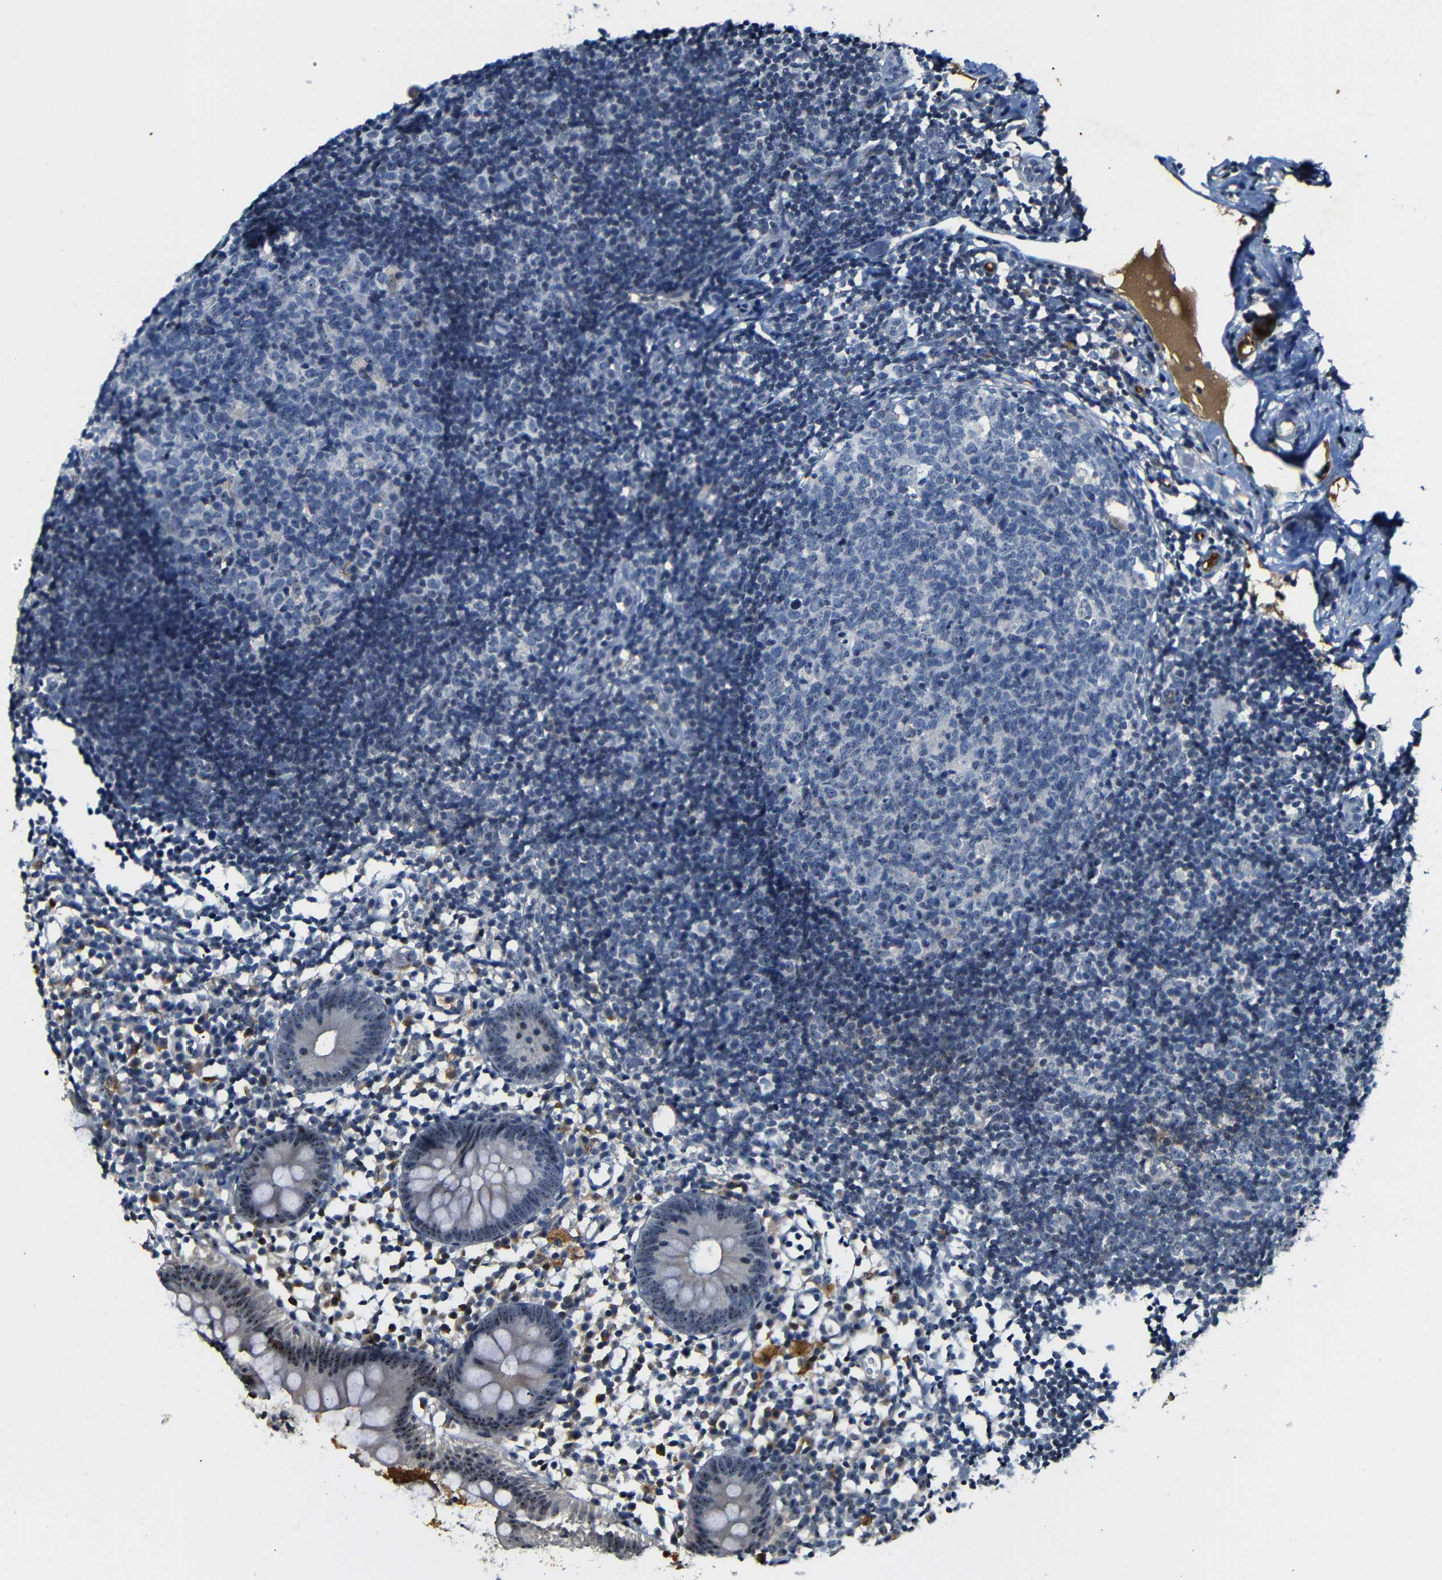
{"staining": {"intensity": "moderate", "quantity": "25%-75%", "location": "nuclear"}, "tissue": "appendix", "cell_type": "Glandular cells", "image_type": "normal", "snomed": [{"axis": "morphology", "description": "Normal tissue, NOS"}, {"axis": "topography", "description": "Appendix"}], "caption": "This is a photomicrograph of IHC staining of normal appendix, which shows moderate expression in the nuclear of glandular cells.", "gene": "MYC", "patient": {"sex": "female", "age": 20}}